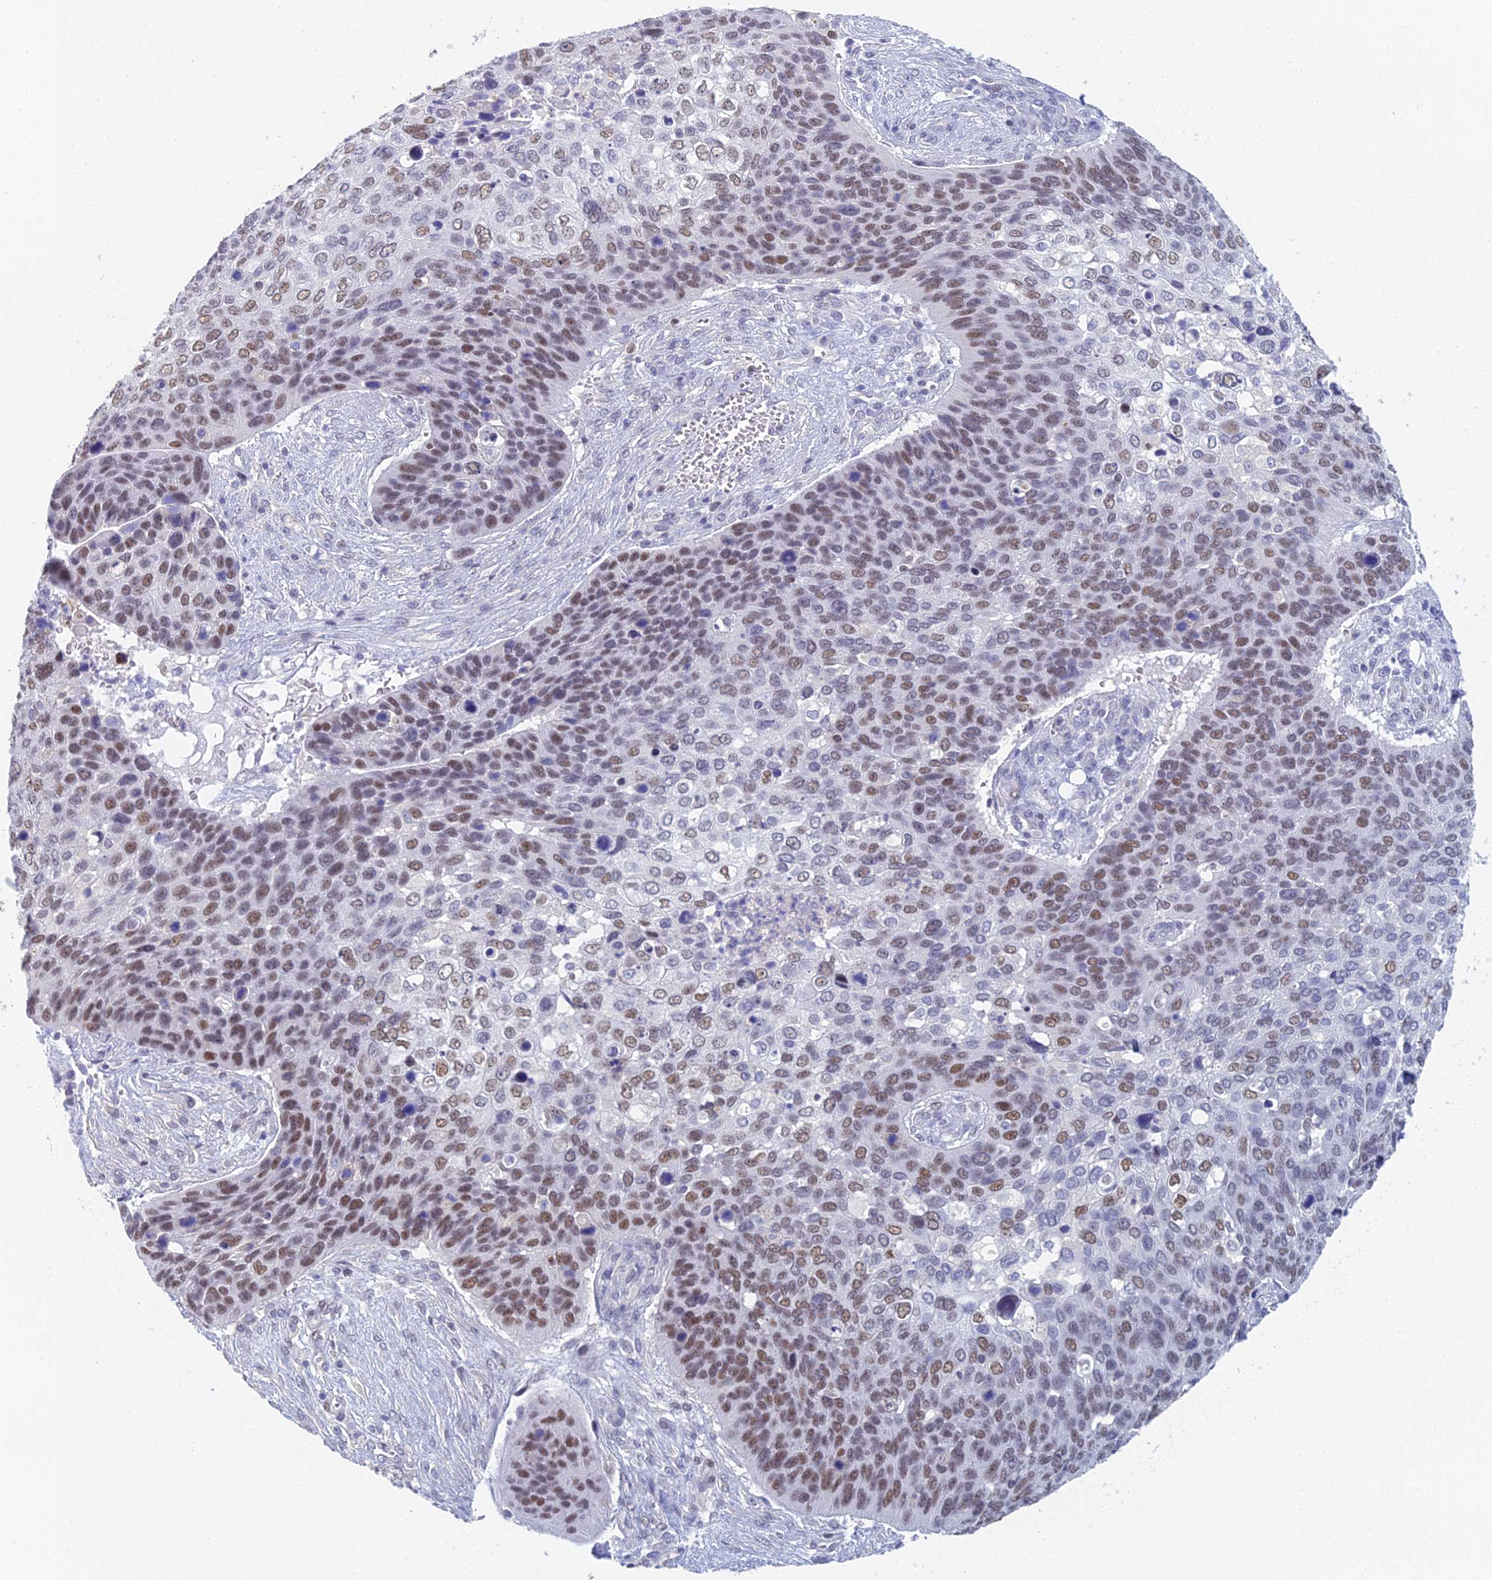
{"staining": {"intensity": "moderate", "quantity": ">75%", "location": "nuclear"}, "tissue": "skin cancer", "cell_type": "Tumor cells", "image_type": "cancer", "snomed": [{"axis": "morphology", "description": "Basal cell carcinoma"}, {"axis": "topography", "description": "Skin"}], "caption": "A photomicrograph of human skin cancer (basal cell carcinoma) stained for a protein reveals moderate nuclear brown staining in tumor cells.", "gene": "MCM2", "patient": {"sex": "female", "age": 74}}